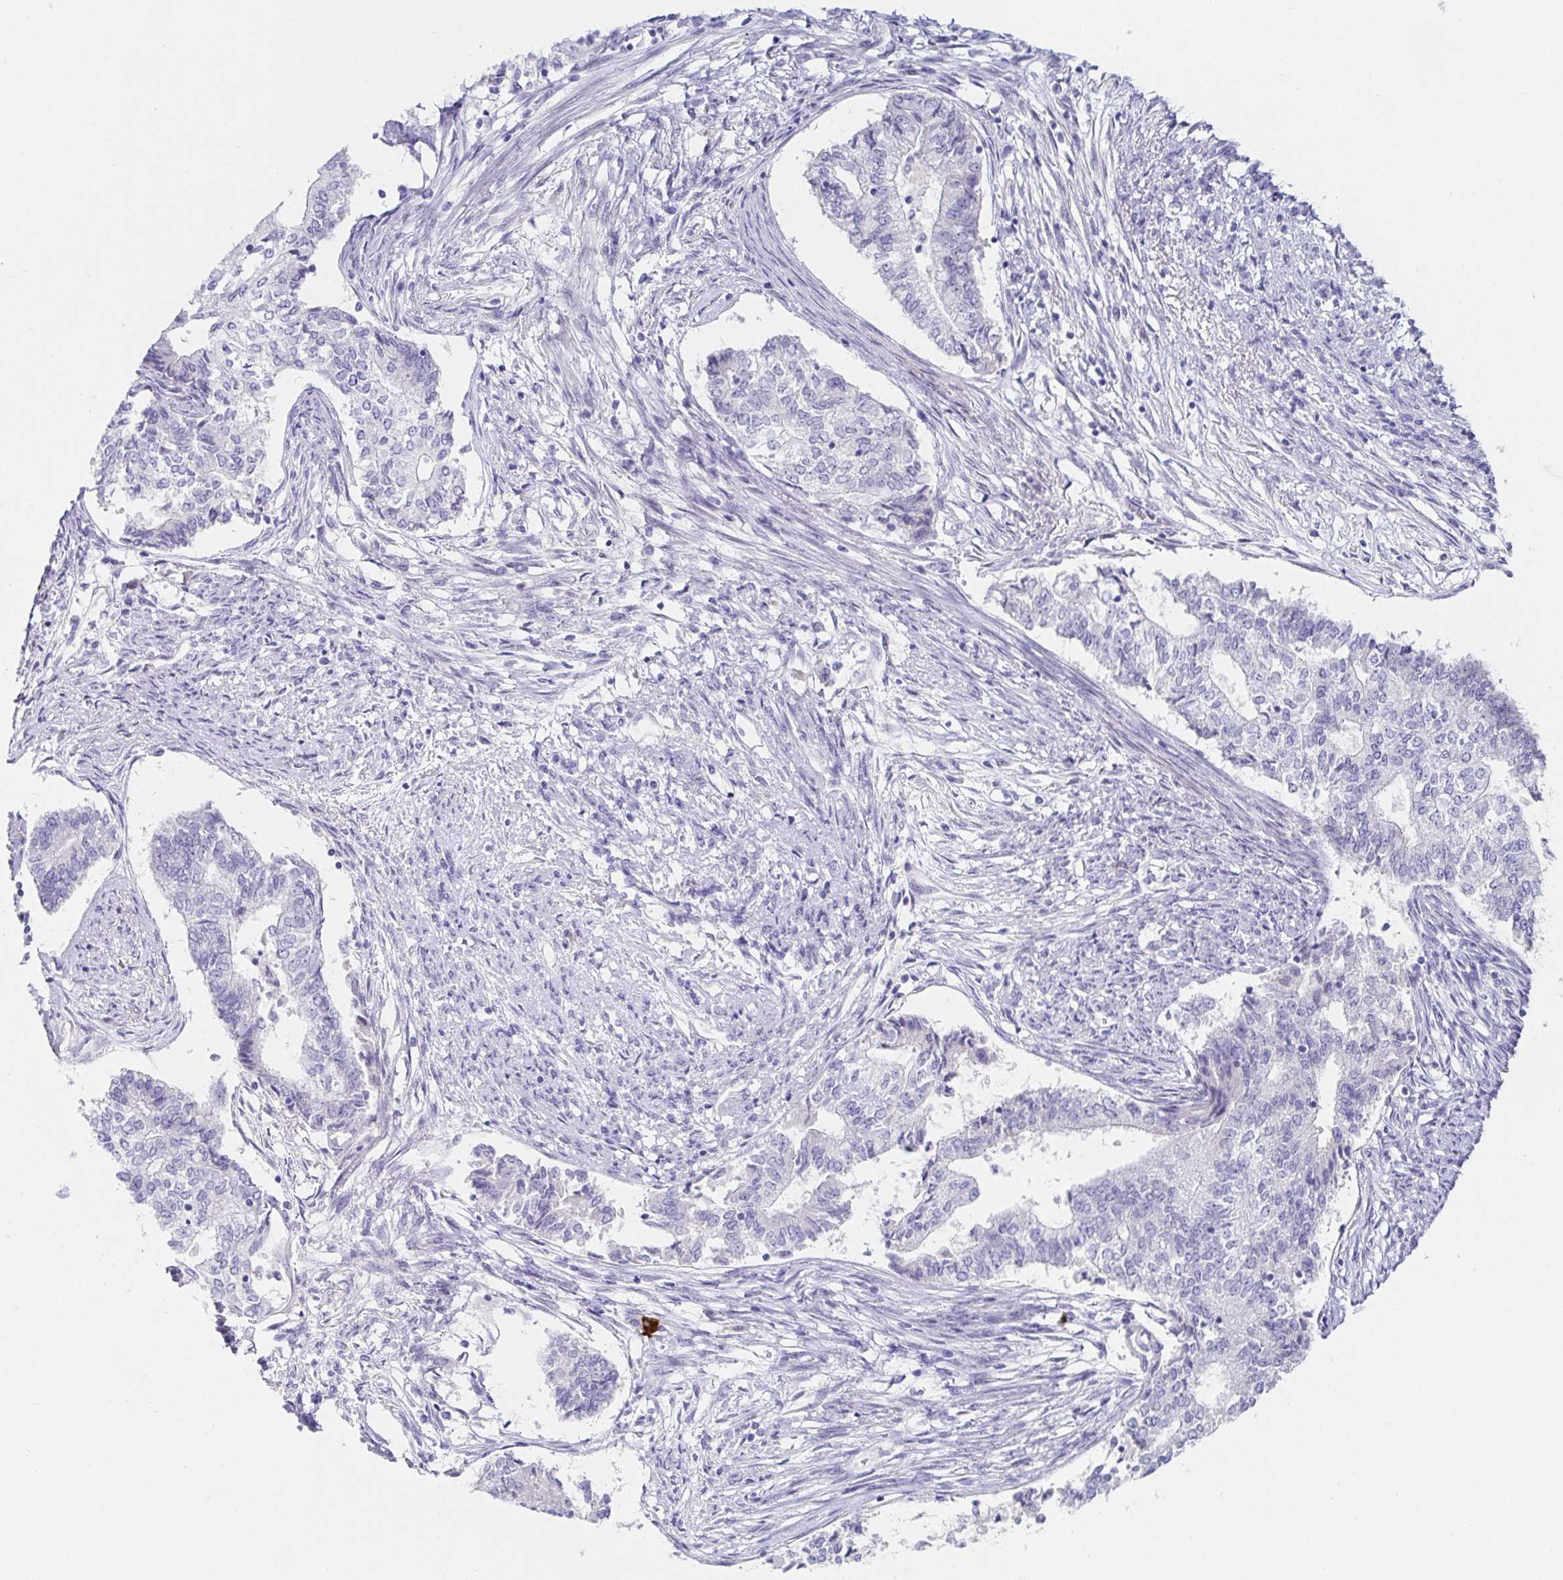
{"staining": {"intensity": "negative", "quantity": "none", "location": "none"}, "tissue": "endometrial cancer", "cell_type": "Tumor cells", "image_type": "cancer", "snomed": [{"axis": "morphology", "description": "Adenocarcinoma, NOS"}, {"axis": "topography", "description": "Endometrium"}], "caption": "This is a image of IHC staining of endometrial cancer, which shows no staining in tumor cells.", "gene": "C4orf17", "patient": {"sex": "female", "age": 65}}